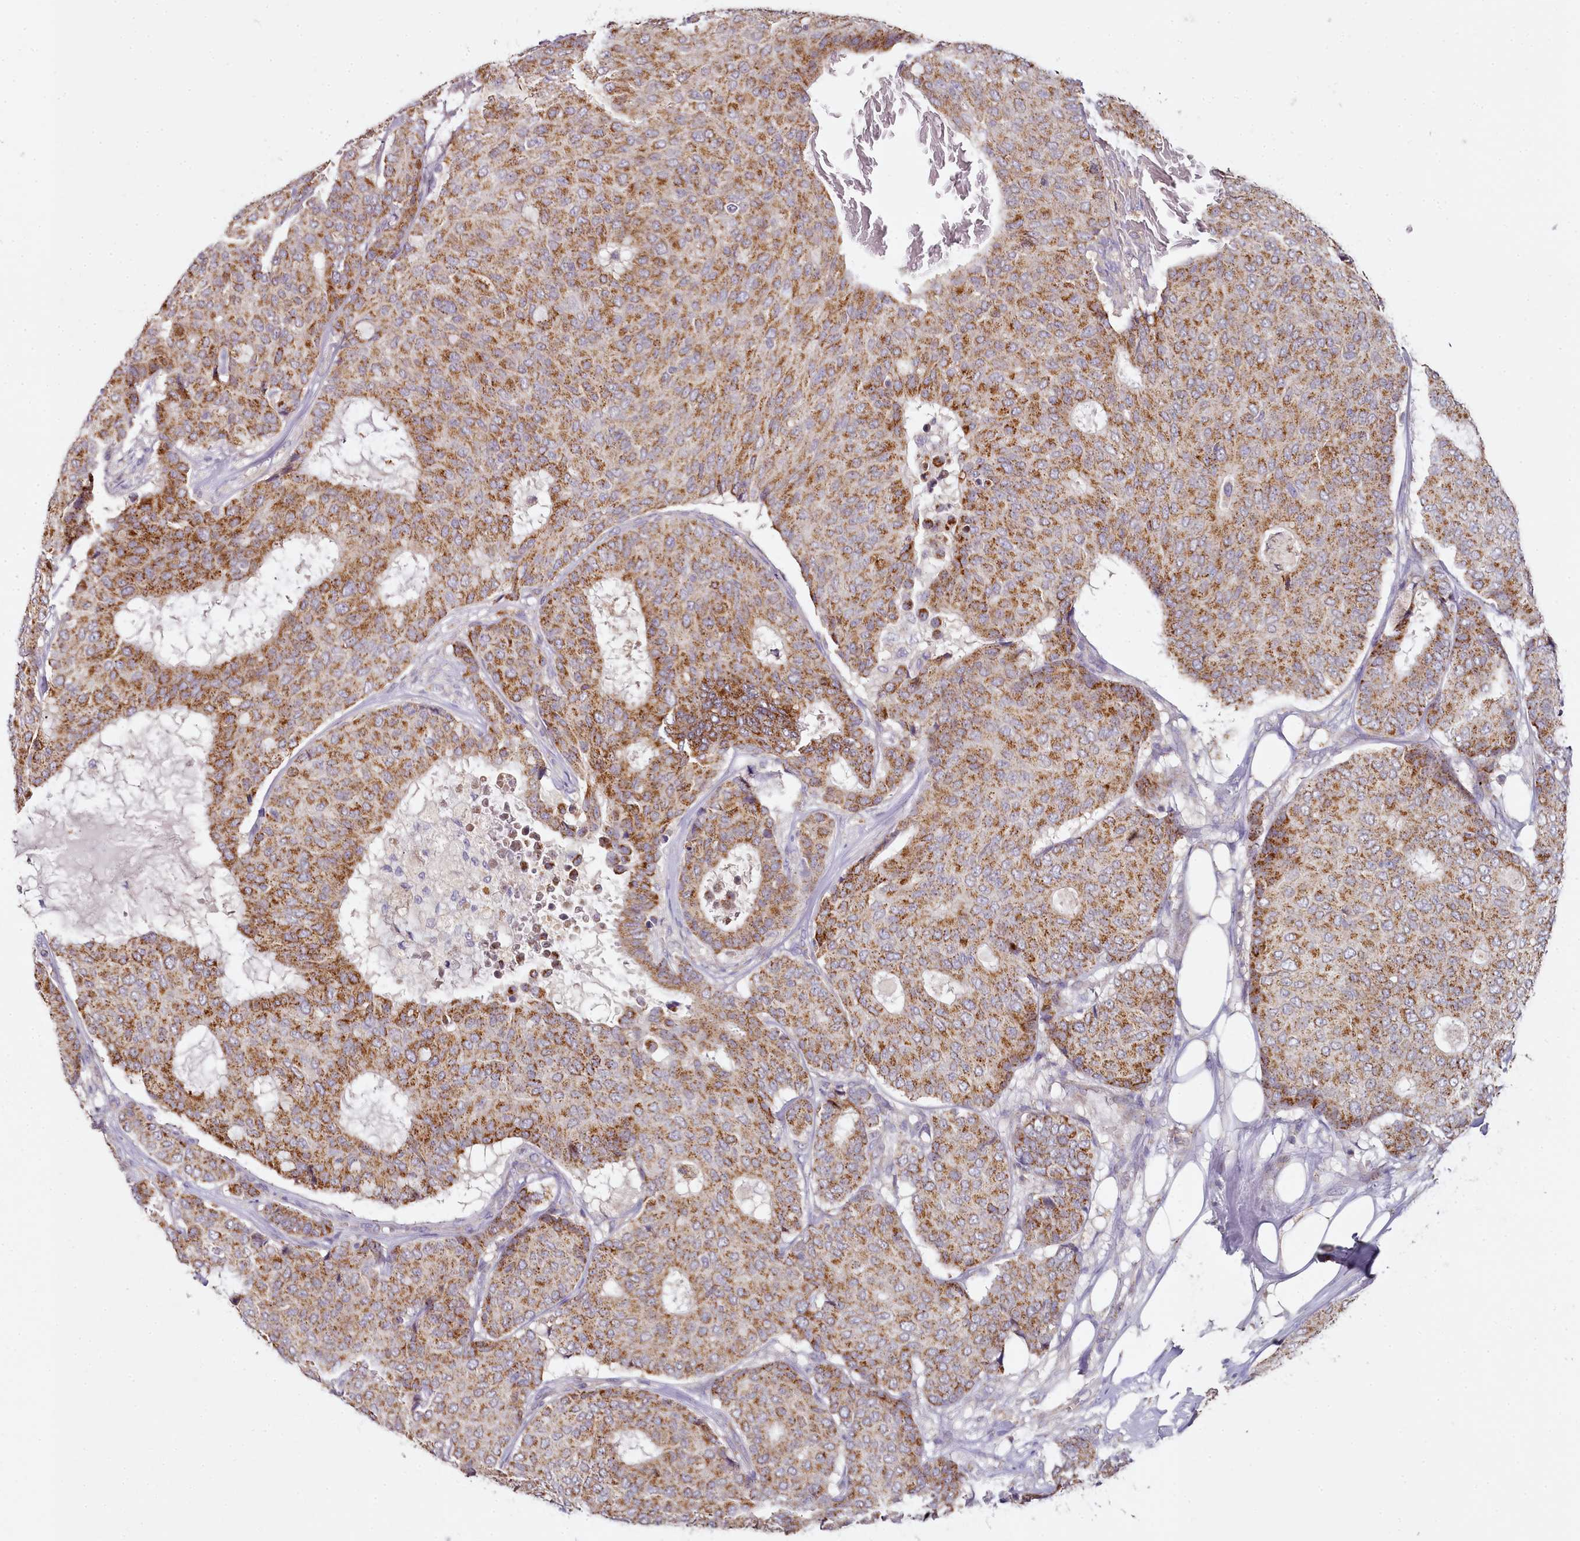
{"staining": {"intensity": "moderate", "quantity": ">75%", "location": "cytoplasmic/membranous"}, "tissue": "breast cancer", "cell_type": "Tumor cells", "image_type": "cancer", "snomed": [{"axis": "morphology", "description": "Duct carcinoma"}, {"axis": "topography", "description": "Breast"}], "caption": "This image reveals immunohistochemistry (IHC) staining of breast cancer (invasive ductal carcinoma), with medium moderate cytoplasmic/membranous expression in approximately >75% of tumor cells.", "gene": "ACSS1", "patient": {"sex": "female", "age": 75}}